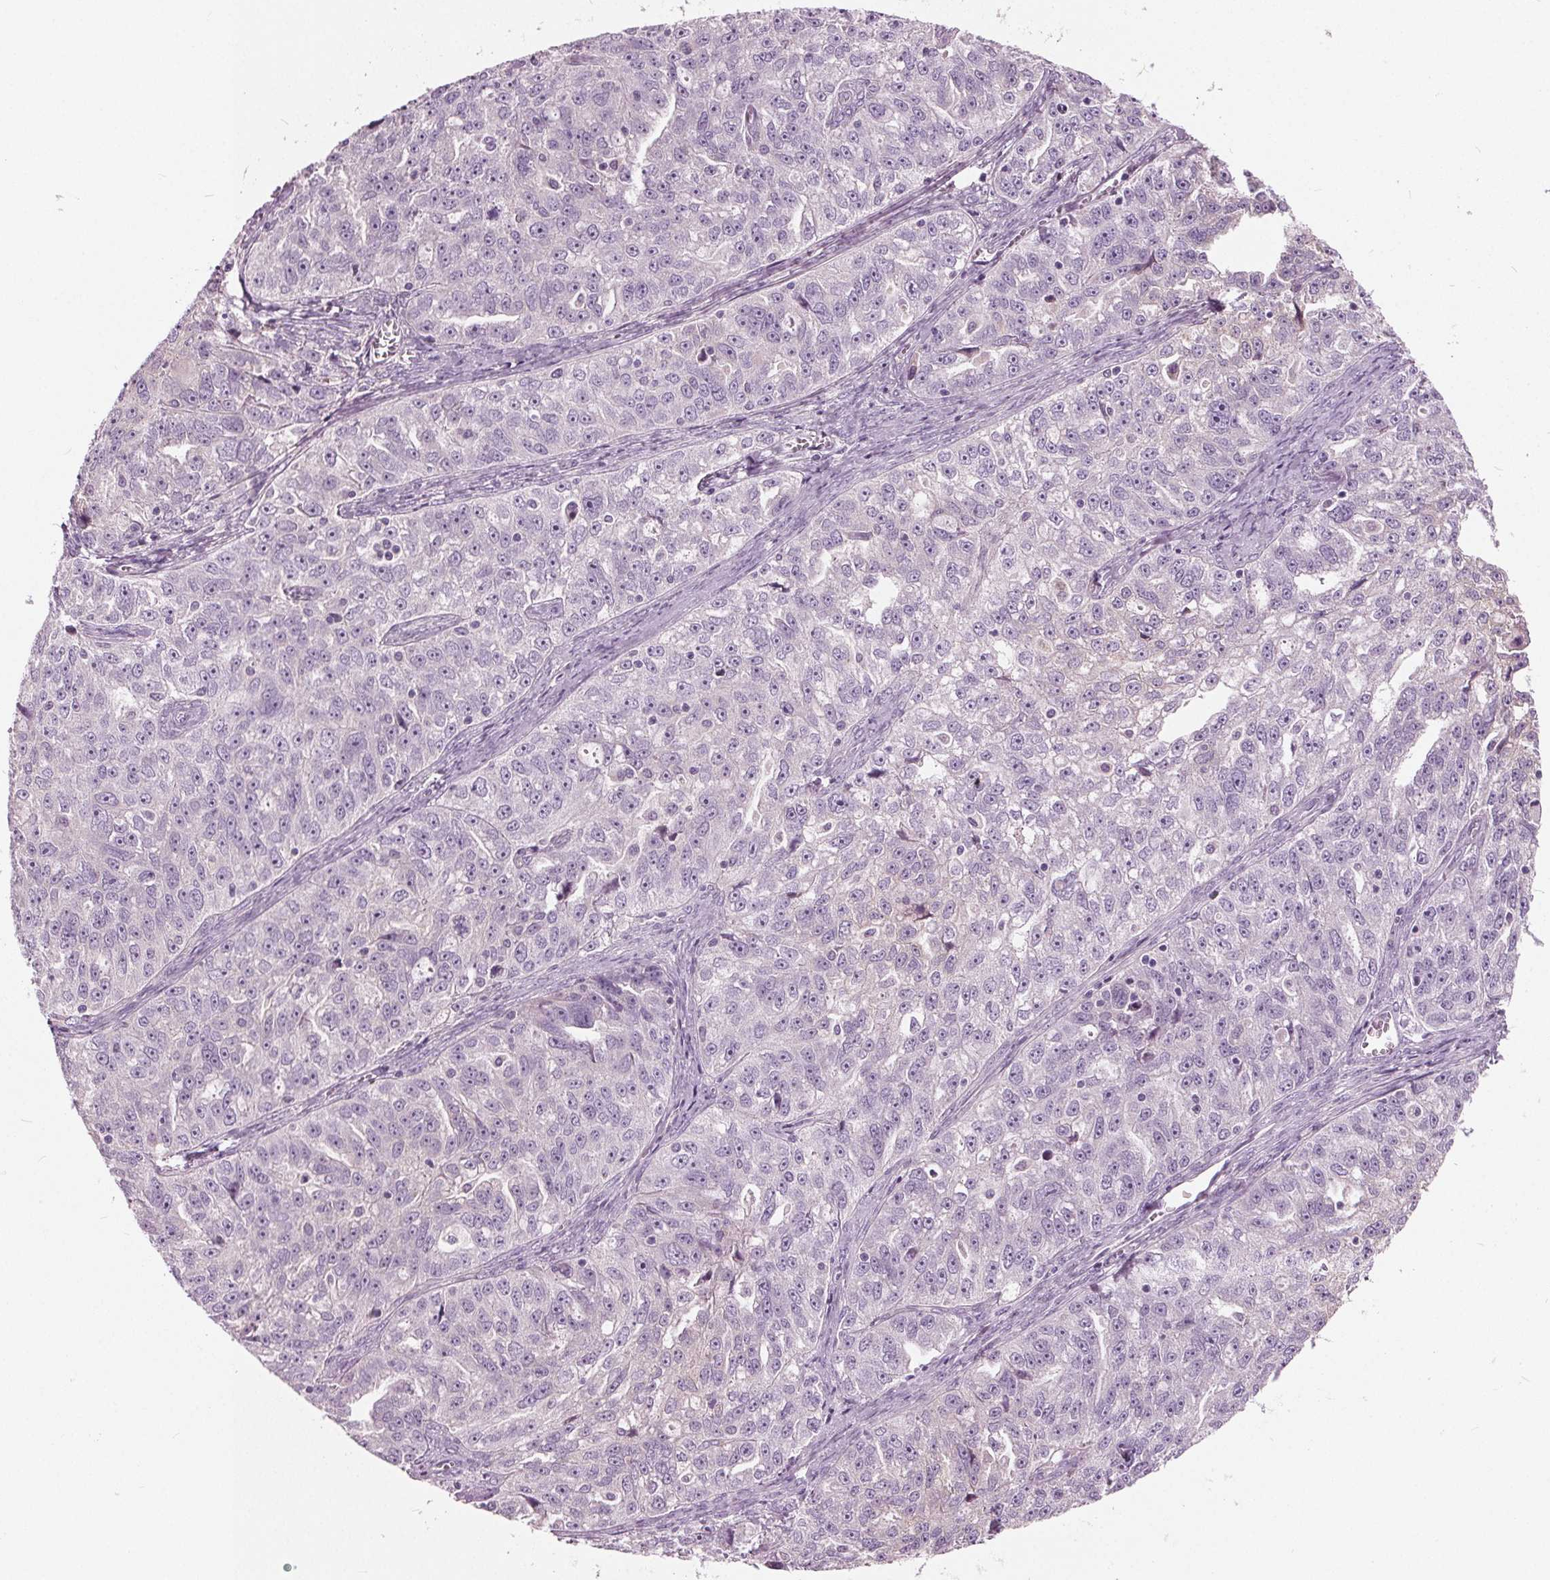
{"staining": {"intensity": "negative", "quantity": "none", "location": "none"}, "tissue": "ovarian cancer", "cell_type": "Tumor cells", "image_type": "cancer", "snomed": [{"axis": "morphology", "description": "Cystadenocarcinoma, serous, NOS"}, {"axis": "topography", "description": "Ovary"}], "caption": "IHC photomicrograph of neoplastic tissue: human ovarian cancer stained with DAB (3,3'-diaminobenzidine) exhibits no significant protein expression in tumor cells. The staining was performed using DAB to visualize the protein expression in brown, while the nuclei were stained in blue with hematoxylin (Magnification: 20x).", "gene": "LHFPL7", "patient": {"sex": "female", "age": 51}}